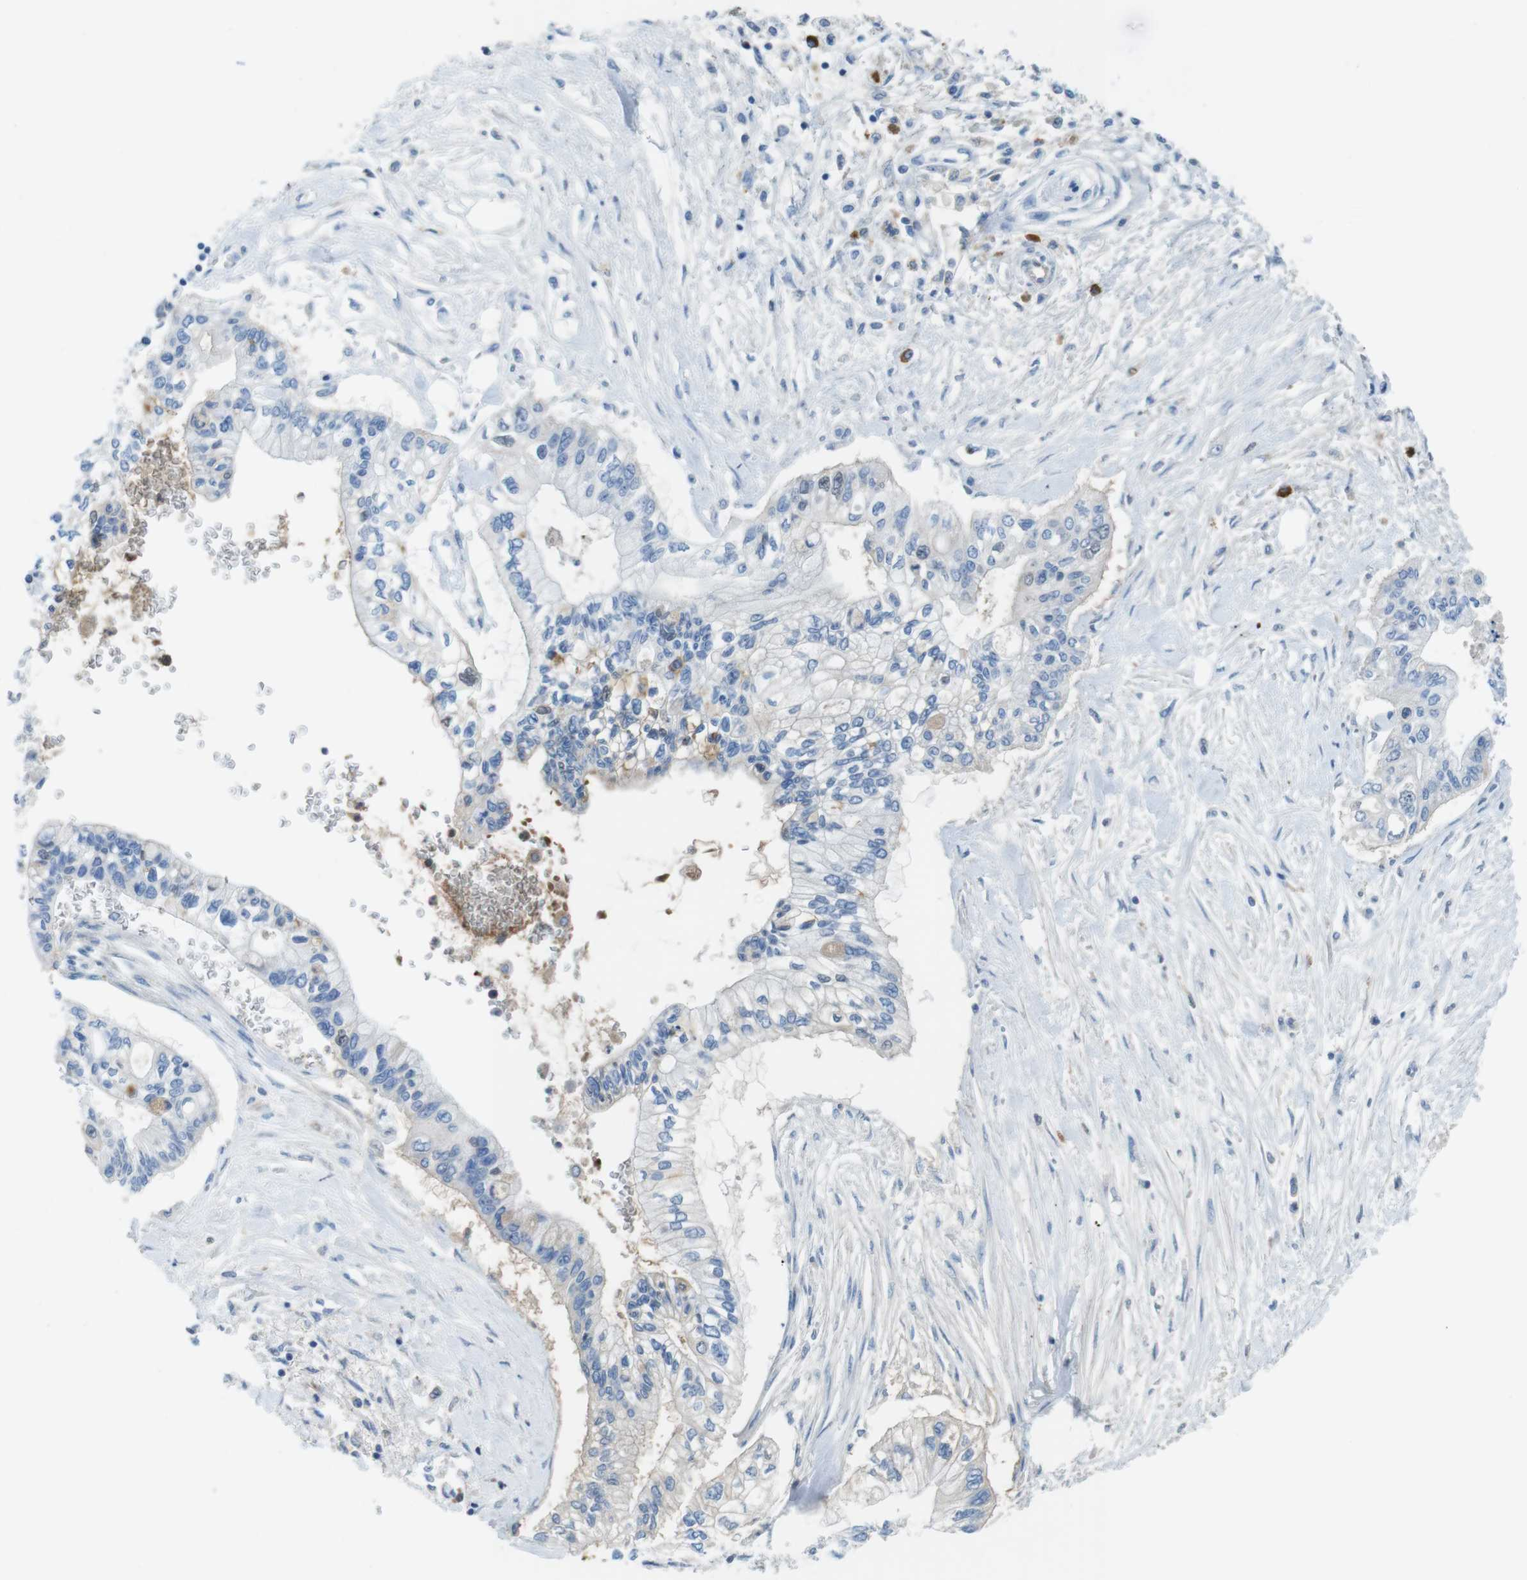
{"staining": {"intensity": "negative", "quantity": "none", "location": "none"}, "tissue": "pancreatic cancer", "cell_type": "Tumor cells", "image_type": "cancer", "snomed": [{"axis": "morphology", "description": "Adenocarcinoma, NOS"}, {"axis": "topography", "description": "Pancreas"}], "caption": "IHC micrograph of pancreatic cancer (adenocarcinoma) stained for a protein (brown), which exhibits no expression in tumor cells. Nuclei are stained in blue.", "gene": "TMPRSS15", "patient": {"sex": "female", "age": 77}}